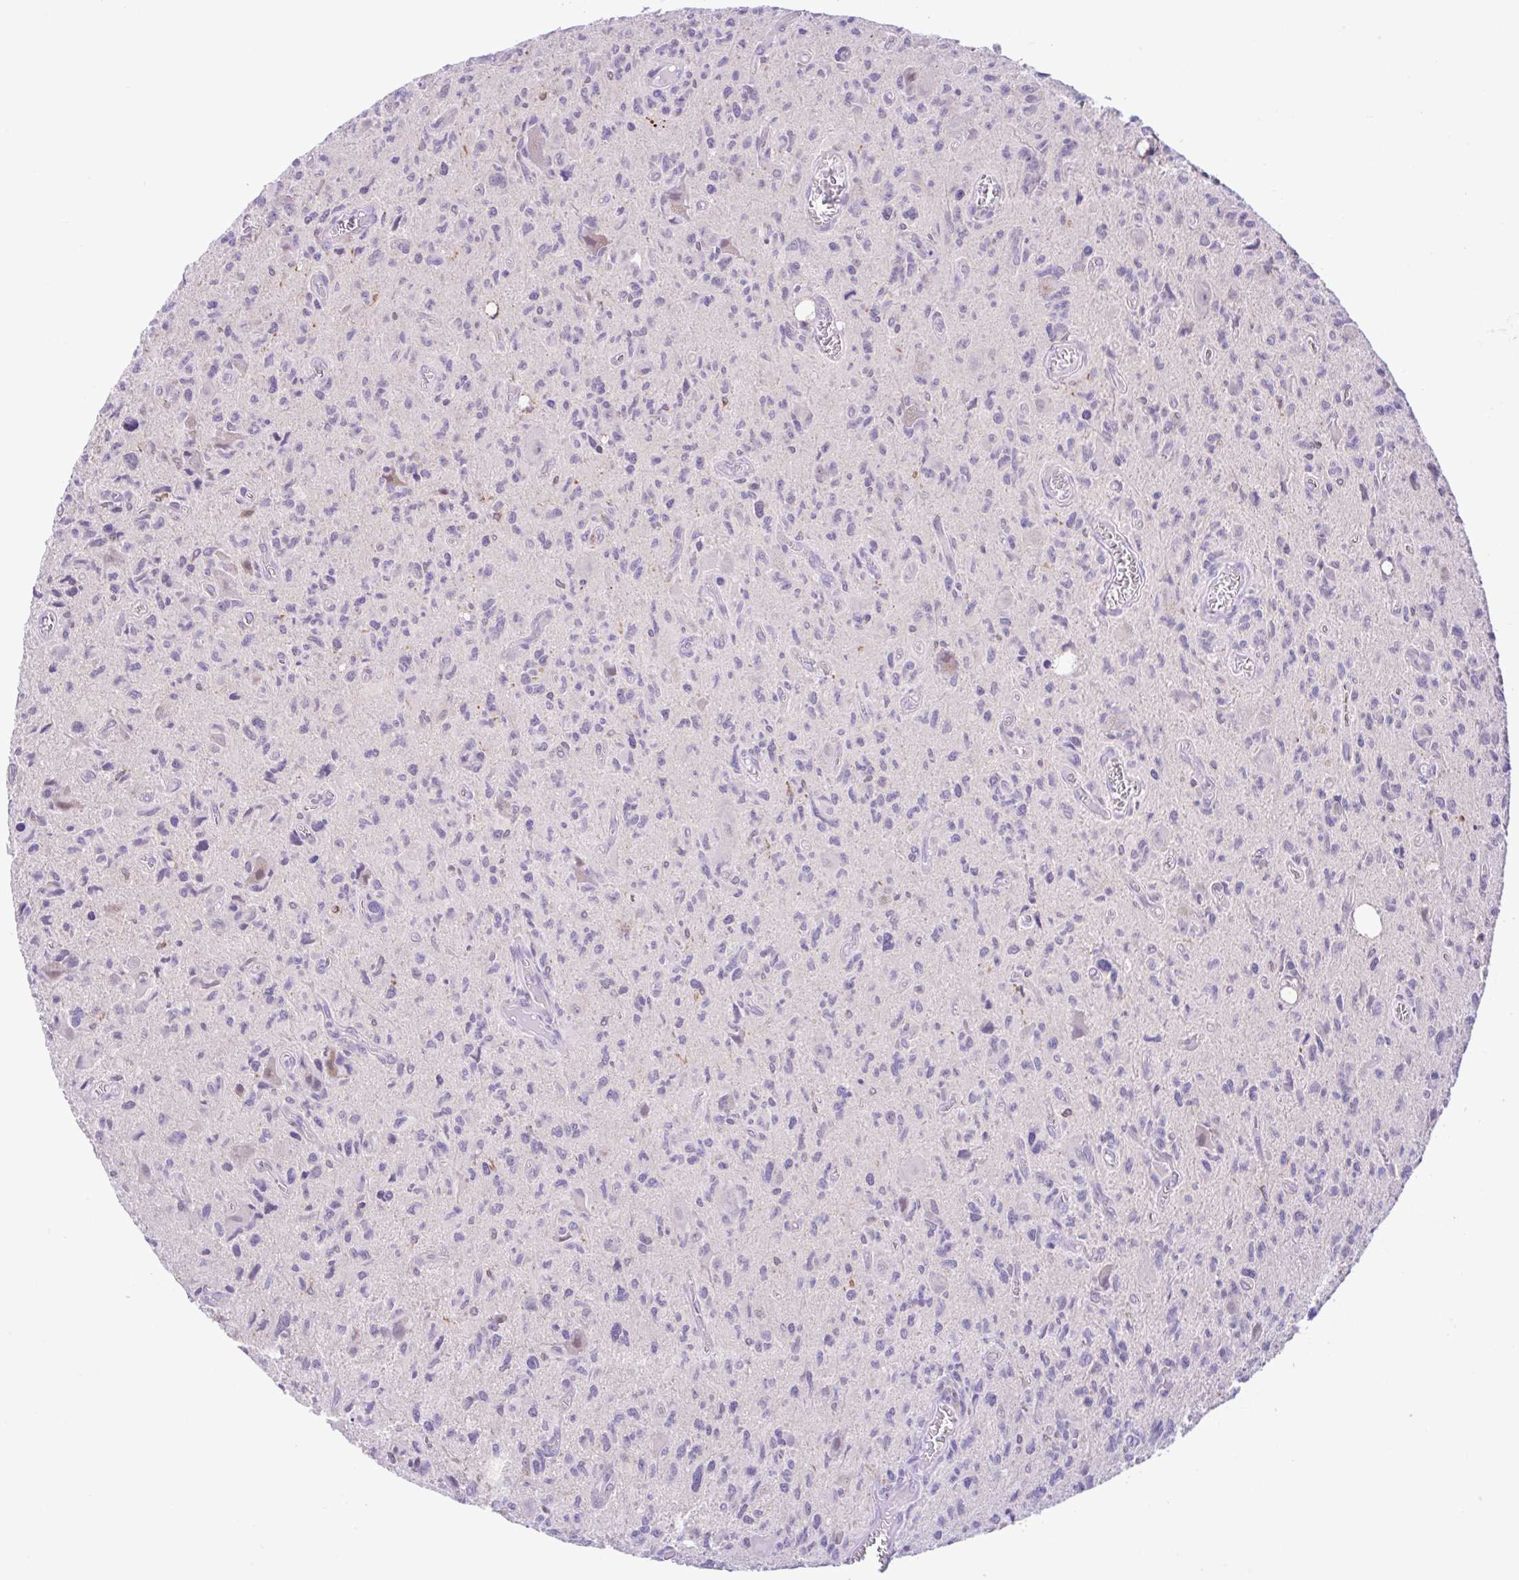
{"staining": {"intensity": "negative", "quantity": "none", "location": "none"}, "tissue": "glioma", "cell_type": "Tumor cells", "image_type": "cancer", "snomed": [{"axis": "morphology", "description": "Glioma, malignant, High grade"}, {"axis": "topography", "description": "Brain"}], "caption": "Immunohistochemistry histopathology image of neoplastic tissue: glioma stained with DAB (3,3'-diaminobenzidine) displays no significant protein positivity in tumor cells.", "gene": "ANO4", "patient": {"sex": "male", "age": 76}}